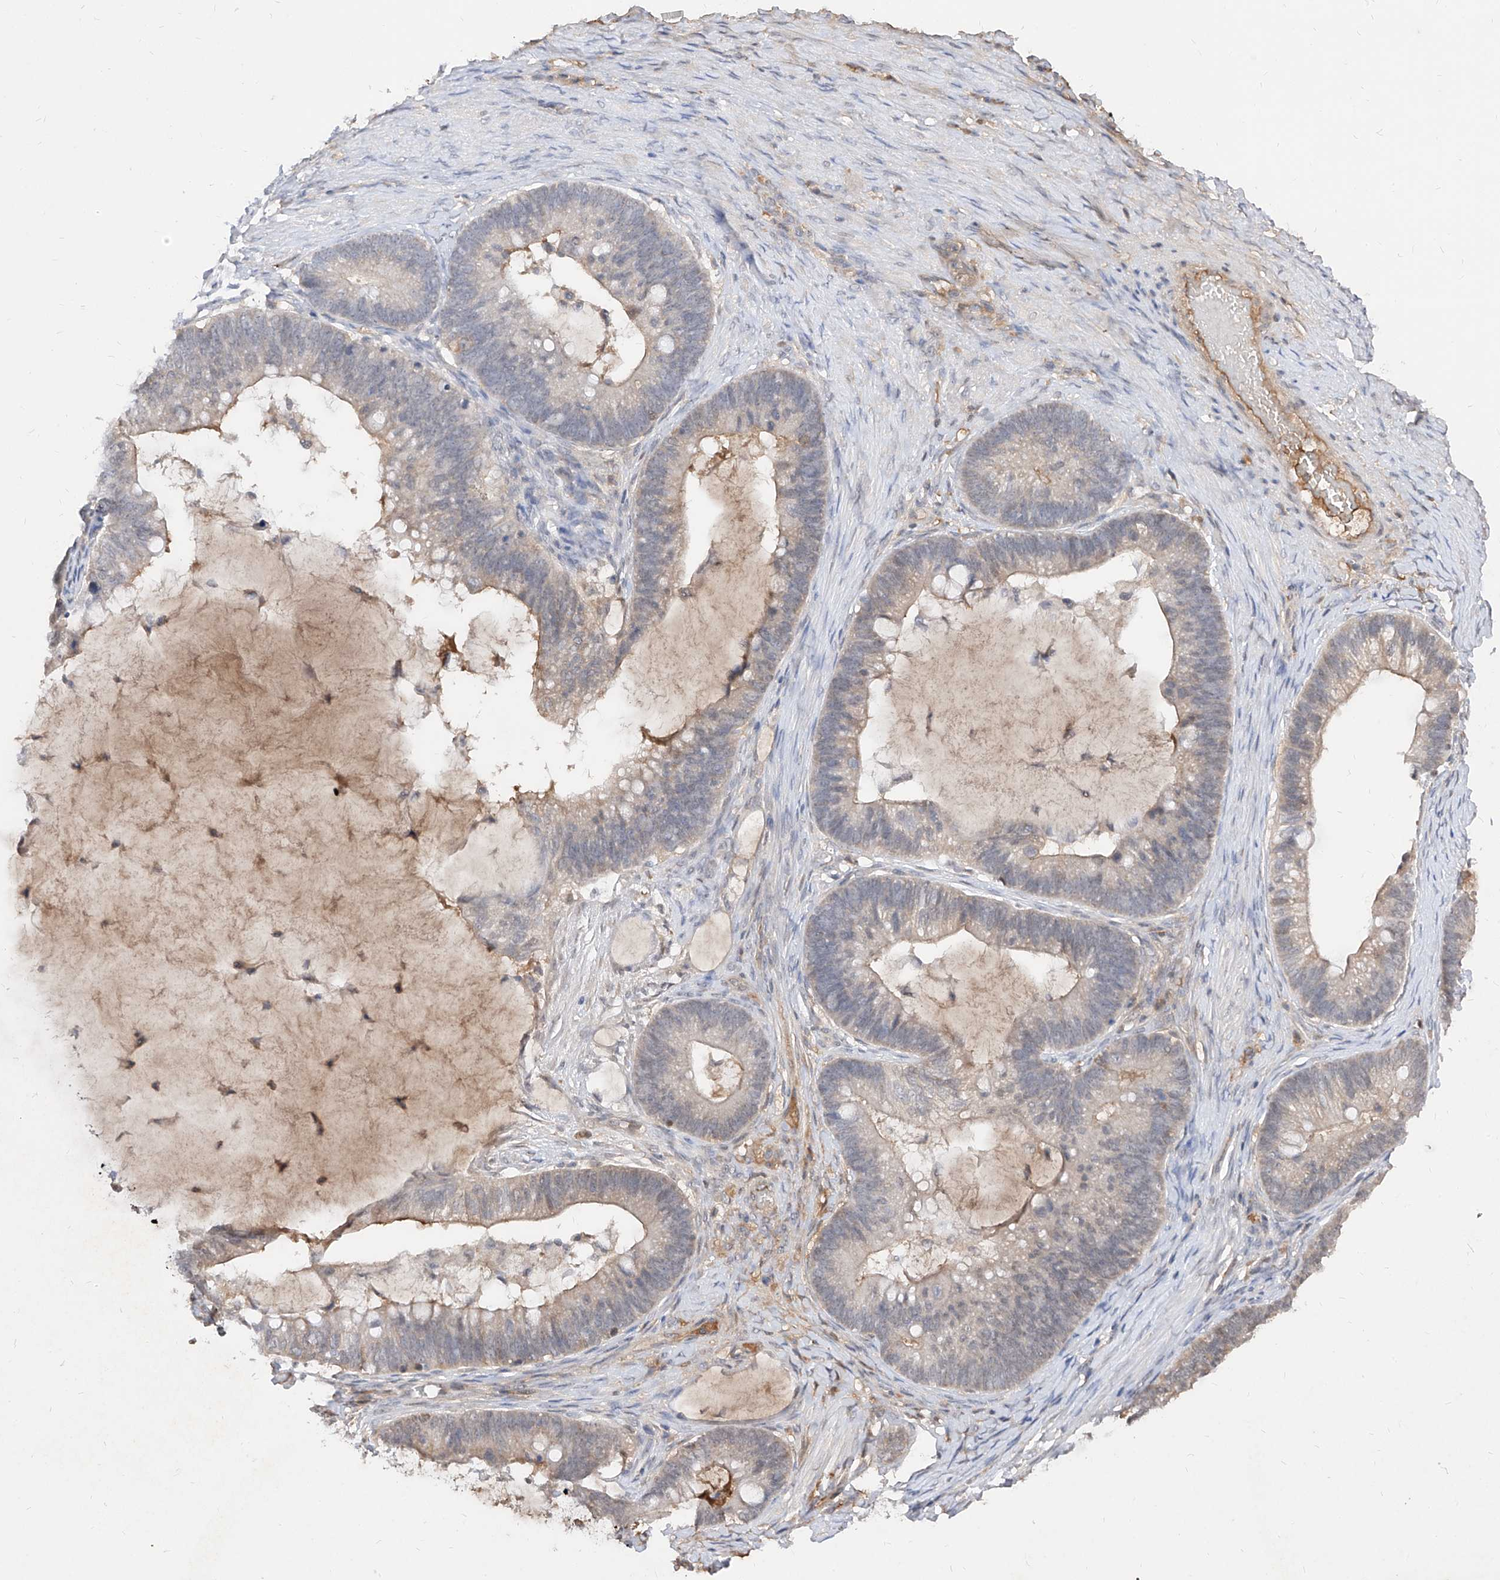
{"staining": {"intensity": "moderate", "quantity": "<25%", "location": "cytoplasmic/membranous"}, "tissue": "ovarian cancer", "cell_type": "Tumor cells", "image_type": "cancer", "snomed": [{"axis": "morphology", "description": "Cystadenocarcinoma, mucinous, NOS"}, {"axis": "topography", "description": "Ovary"}], "caption": "Ovarian cancer was stained to show a protein in brown. There is low levels of moderate cytoplasmic/membranous staining in approximately <25% of tumor cells. (DAB (3,3'-diaminobenzidine) = brown stain, brightfield microscopy at high magnification).", "gene": "C4A", "patient": {"sex": "female", "age": 61}}